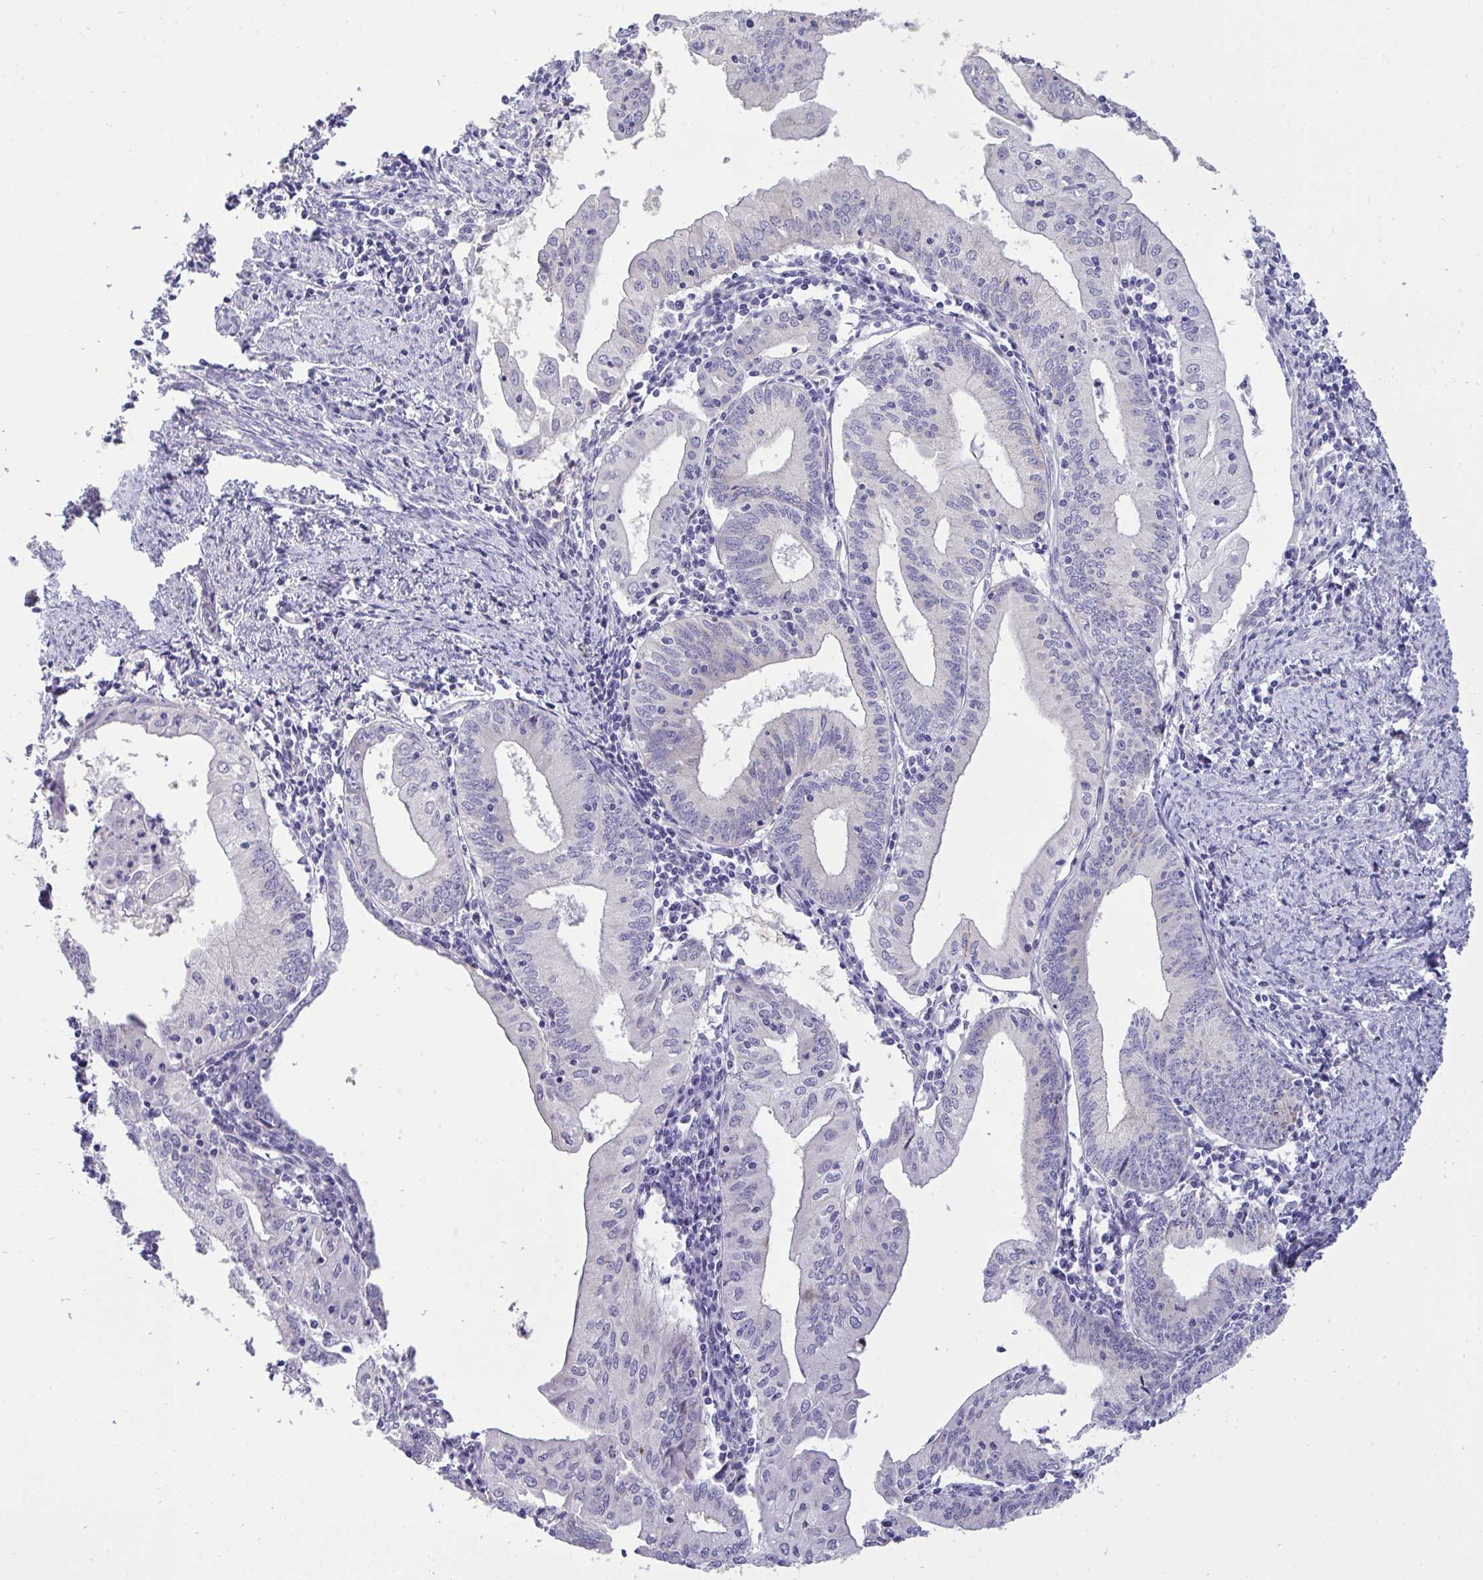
{"staining": {"intensity": "weak", "quantity": "<25%", "location": "cytoplasmic/membranous"}, "tissue": "endometrial cancer", "cell_type": "Tumor cells", "image_type": "cancer", "snomed": [{"axis": "morphology", "description": "Adenocarcinoma, NOS"}, {"axis": "topography", "description": "Endometrium"}], "caption": "This is an IHC image of endometrial cancer. There is no positivity in tumor cells.", "gene": "VGLL3", "patient": {"sex": "female", "age": 60}}